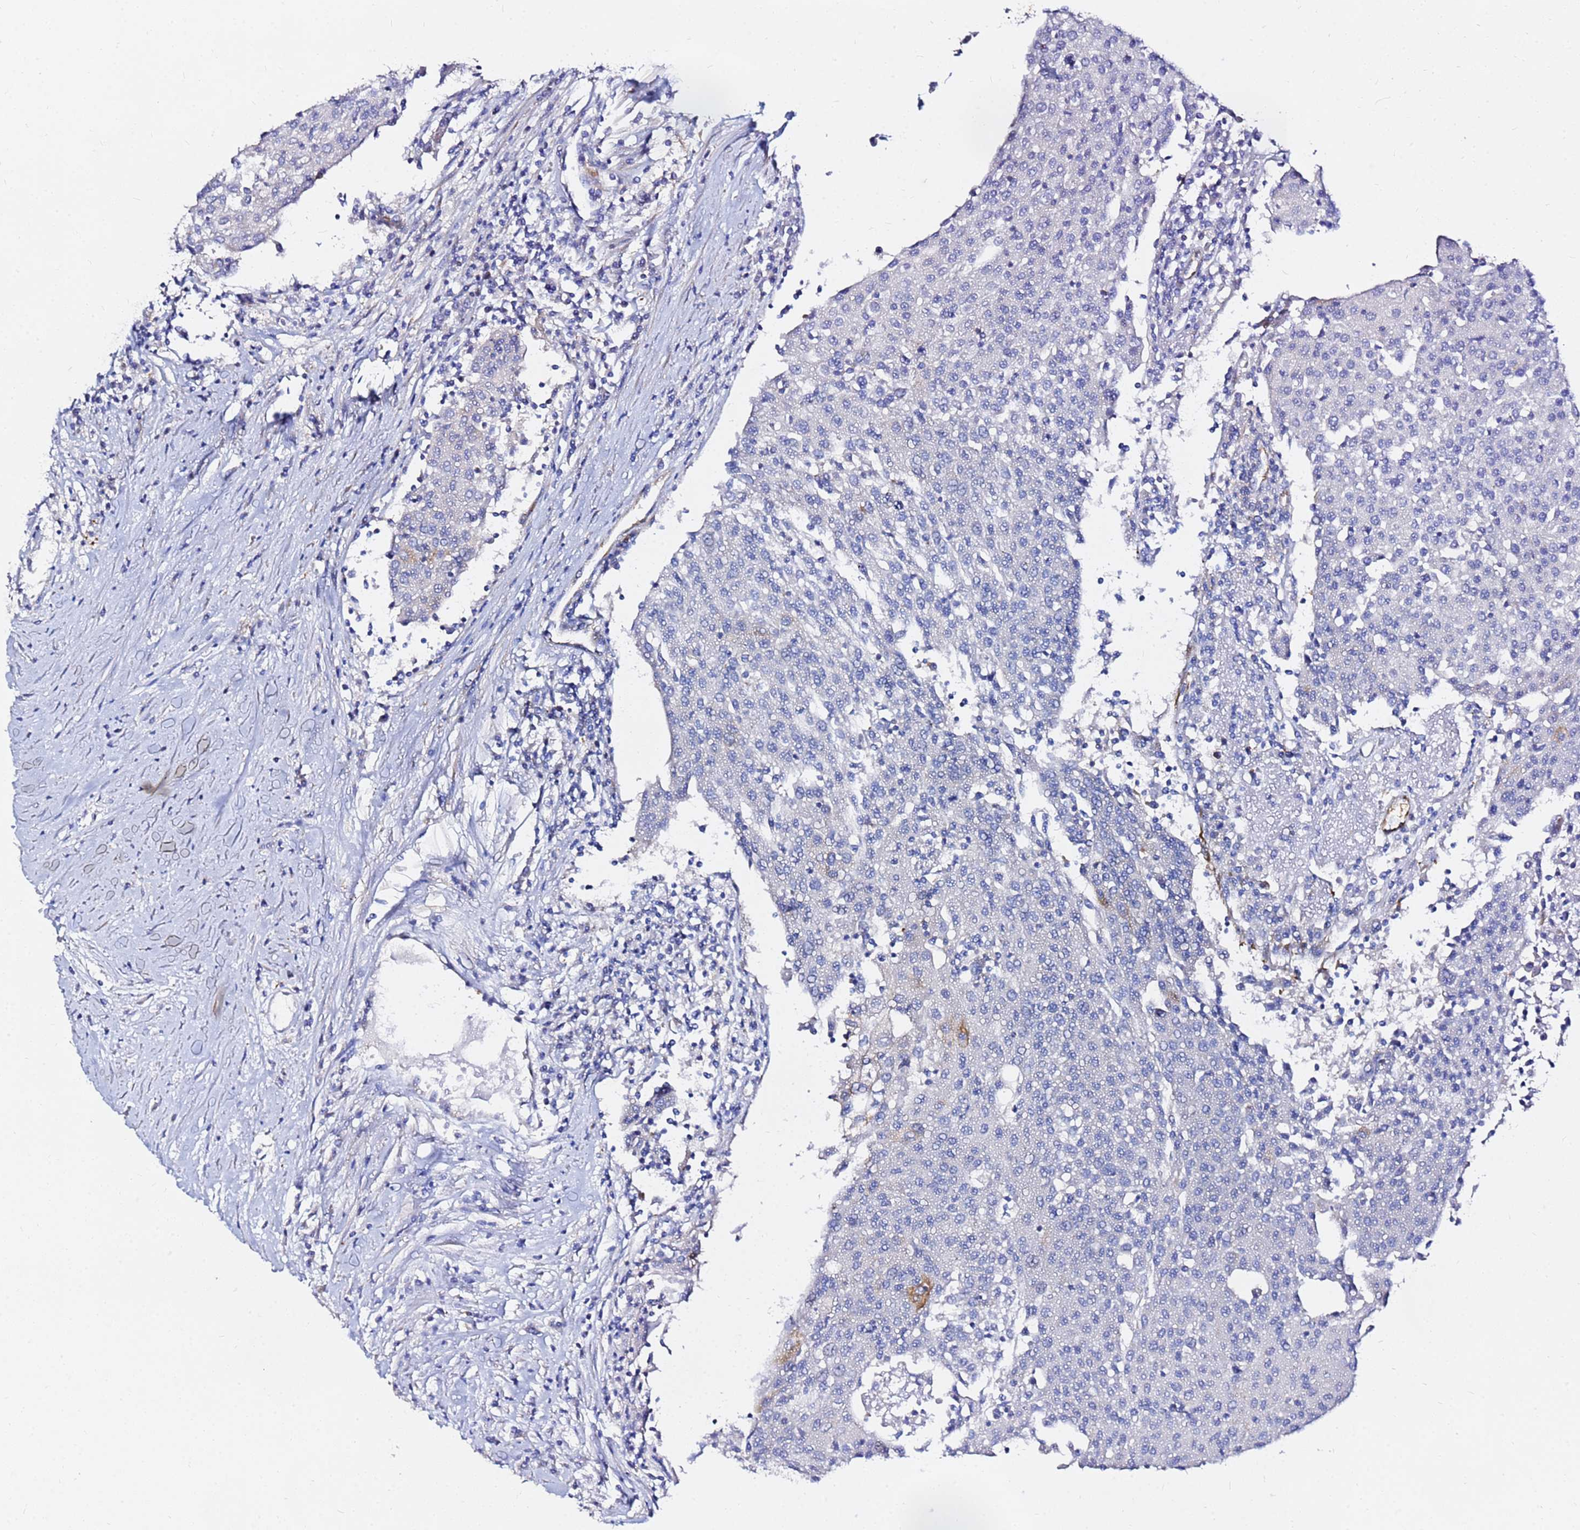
{"staining": {"intensity": "negative", "quantity": "none", "location": "none"}, "tissue": "urothelial cancer", "cell_type": "Tumor cells", "image_type": "cancer", "snomed": [{"axis": "morphology", "description": "Urothelial carcinoma, High grade"}, {"axis": "topography", "description": "Urinary bladder"}], "caption": "This photomicrograph is of urothelial cancer stained with IHC to label a protein in brown with the nuclei are counter-stained blue. There is no staining in tumor cells. Nuclei are stained in blue.", "gene": "TUBA8", "patient": {"sex": "female", "age": 85}}